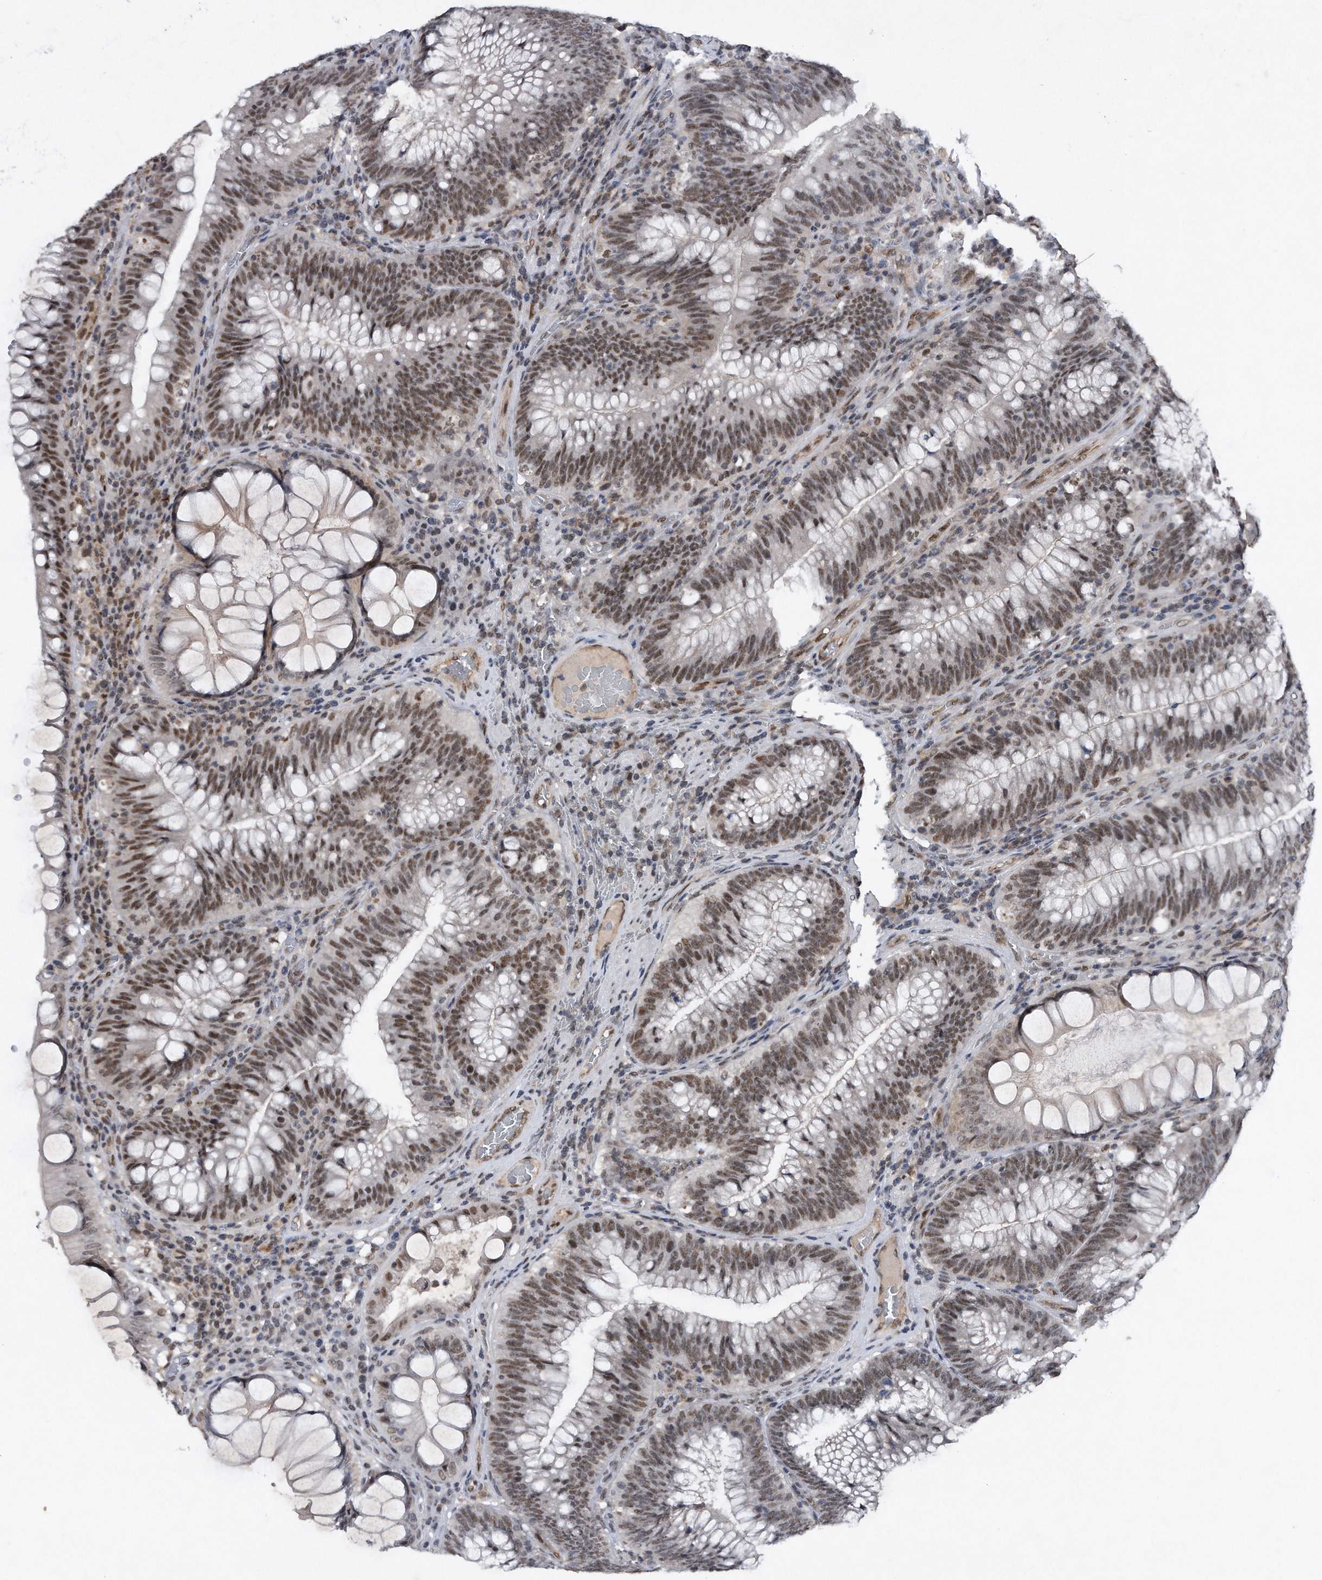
{"staining": {"intensity": "moderate", "quantity": ">75%", "location": "nuclear"}, "tissue": "colorectal cancer", "cell_type": "Tumor cells", "image_type": "cancer", "snomed": [{"axis": "morphology", "description": "Normal tissue, NOS"}, {"axis": "topography", "description": "Colon"}], "caption": "This is a histology image of immunohistochemistry (IHC) staining of colorectal cancer, which shows moderate staining in the nuclear of tumor cells.", "gene": "VIRMA", "patient": {"sex": "female", "age": 82}}